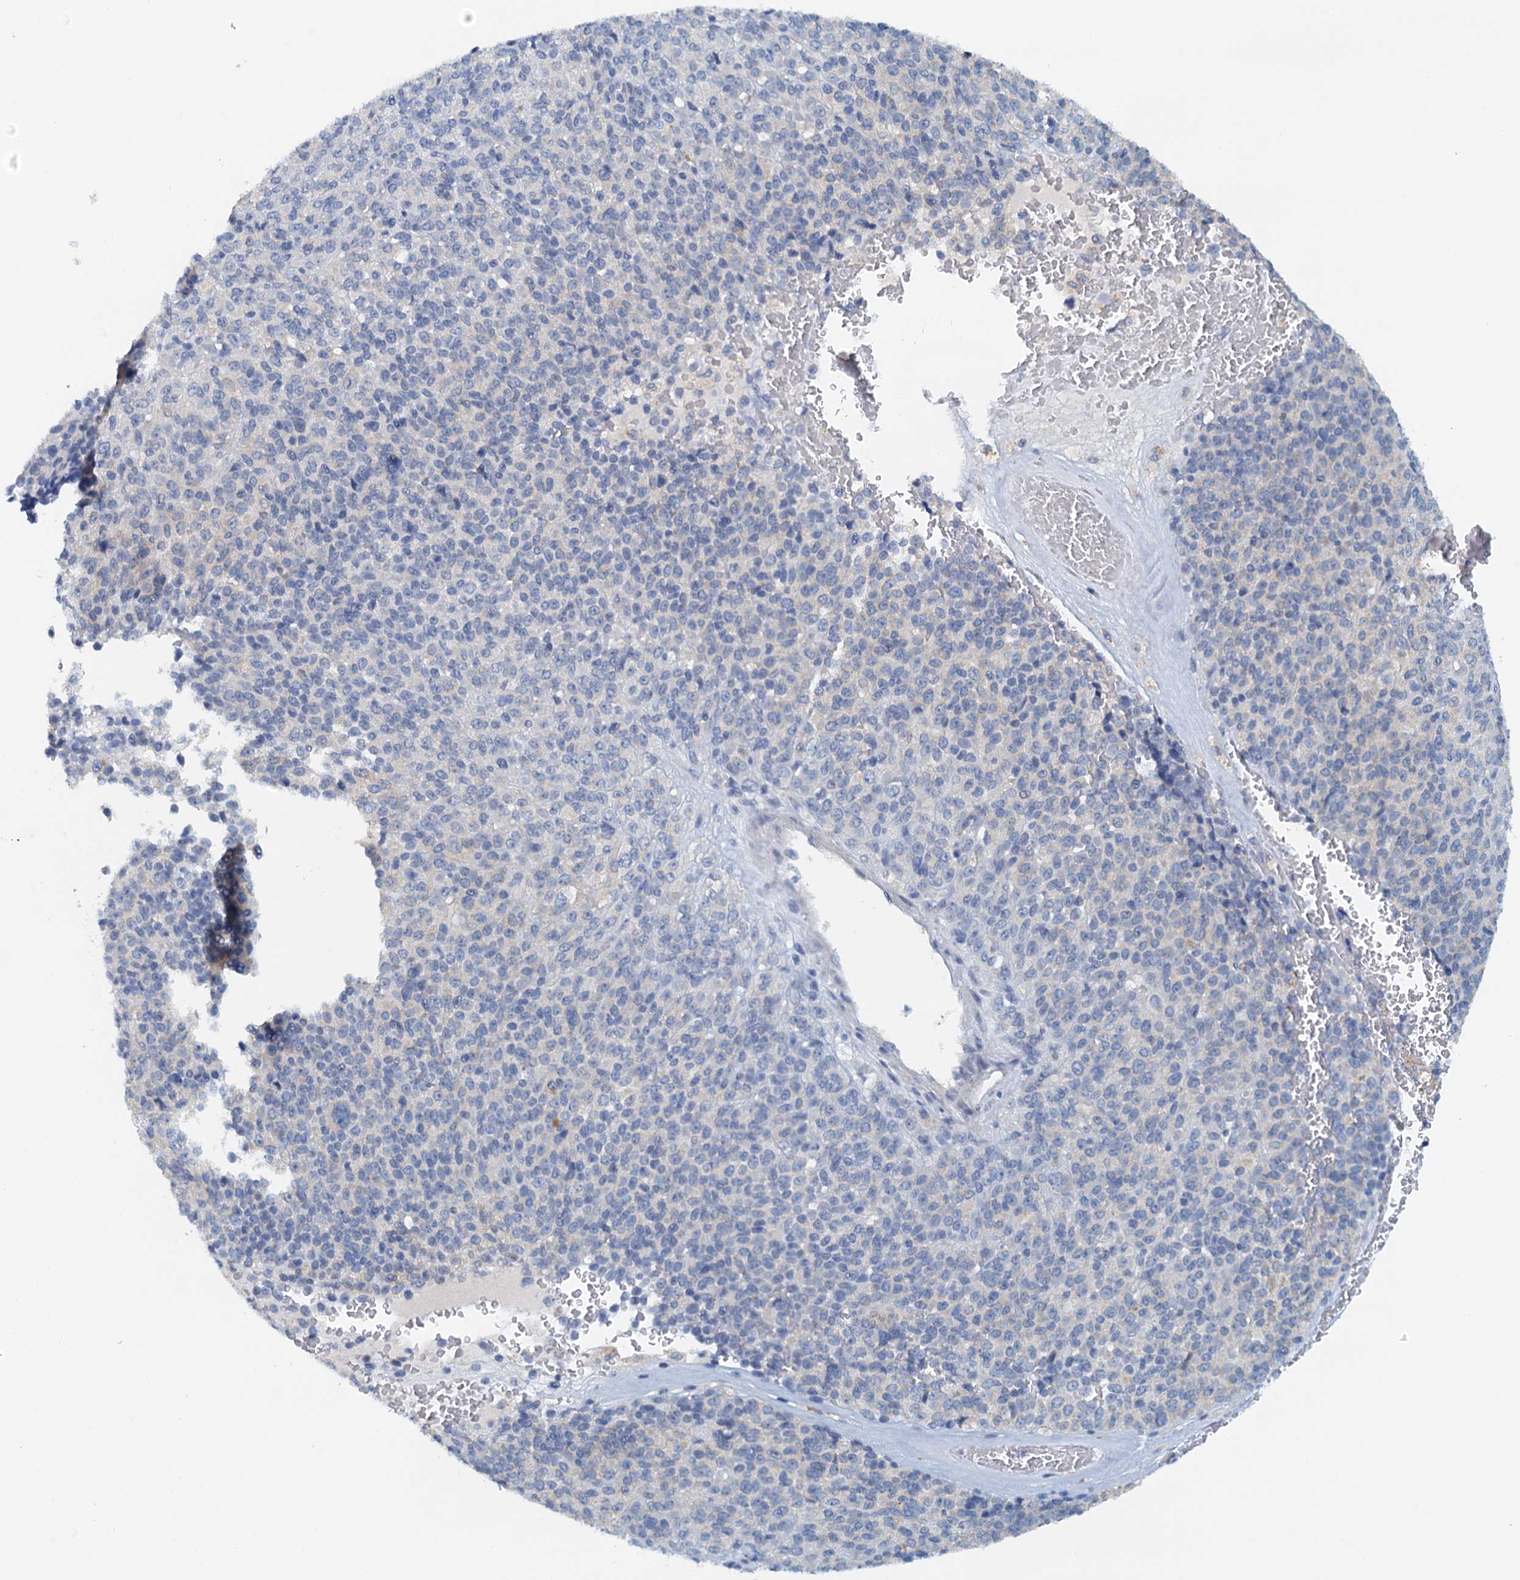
{"staining": {"intensity": "negative", "quantity": "none", "location": "none"}, "tissue": "melanoma", "cell_type": "Tumor cells", "image_type": "cancer", "snomed": [{"axis": "morphology", "description": "Malignant melanoma, Metastatic site"}, {"axis": "topography", "description": "Brain"}], "caption": "A micrograph of melanoma stained for a protein demonstrates no brown staining in tumor cells. (DAB immunohistochemistry (IHC) with hematoxylin counter stain).", "gene": "DTD1", "patient": {"sex": "female", "age": 56}}